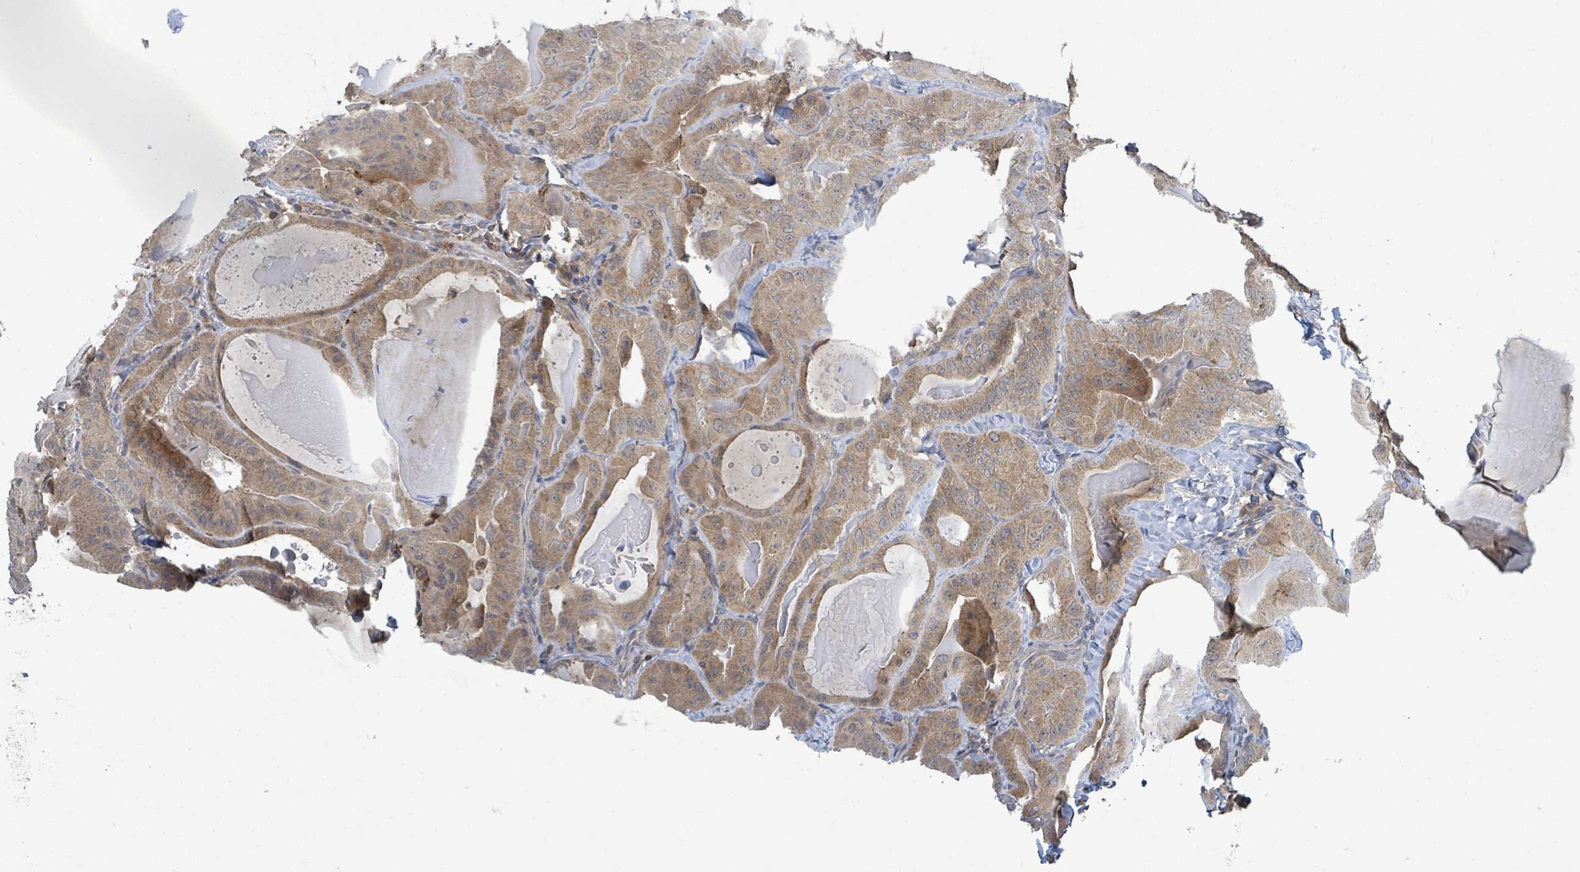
{"staining": {"intensity": "moderate", "quantity": ">75%", "location": "cytoplasmic/membranous"}, "tissue": "thyroid cancer", "cell_type": "Tumor cells", "image_type": "cancer", "snomed": [{"axis": "morphology", "description": "Papillary adenocarcinoma, NOS"}, {"axis": "topography", "description": "Thyroid gland"}], "caption": "High-power microscopy captured an IHC photomicrograph of thyroid cancer (papillary adenocarcinoma), revealing moderate cytoplasmic/membranous positivity in approximately >75% of tumor cells.", "gene": "CCDC121", "patient": {"sex": "female", "age": 68}}